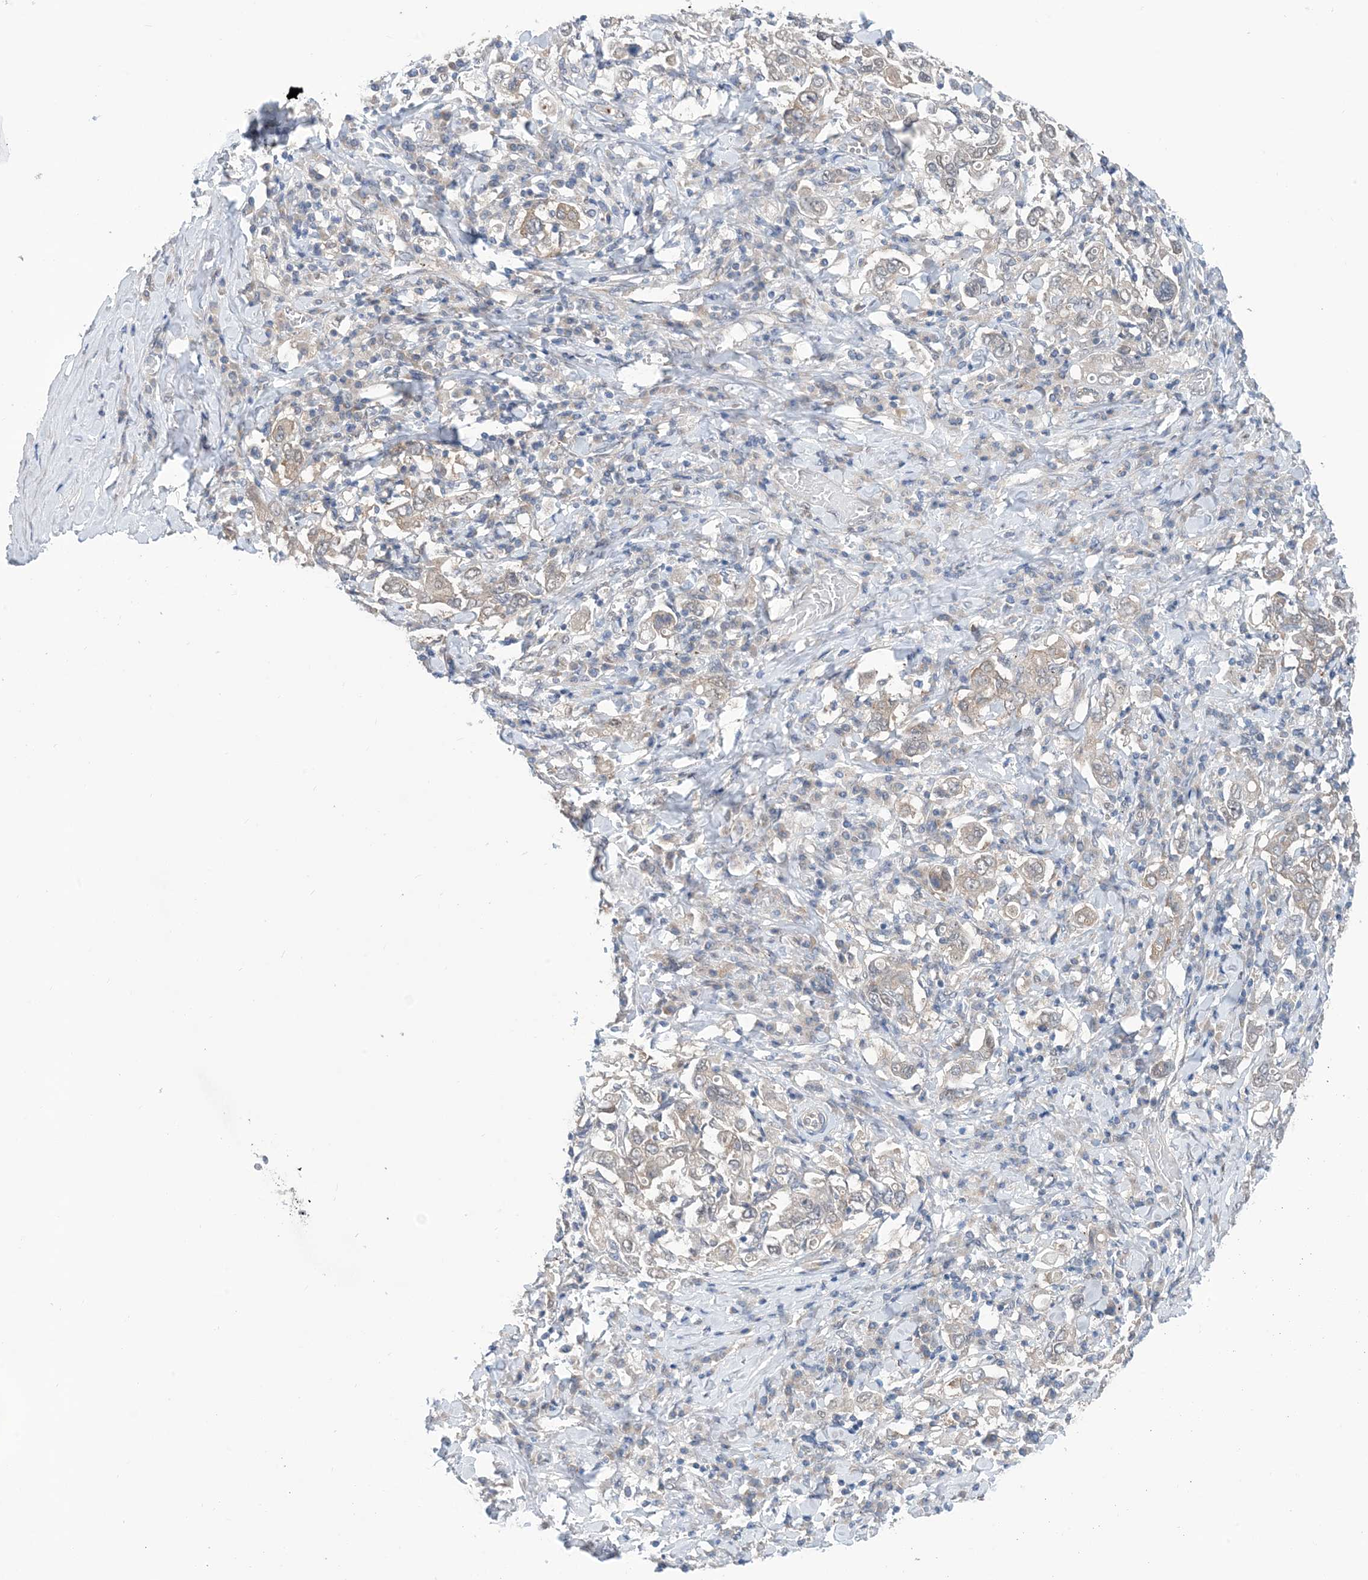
{"staining": {"intensity": "weak", "quantity": "<25%", "location": "cytoplasmic/membranous"}, "tissue": "stomach cancer", "cell_type": "Tumor cells", "image_type": "cancer", "snomed": [{"axis": "morphology", "description": "Adenocarcinoma, NOS"}, {"axis": "topography", "description": "Stomach, upper"}], "caption": "The photomicrograph reveals no significant staining in tumor cells of stomach cancer. (DAB (3,3'-diaminobenzidine) IHC, high magnification).", "gene": "EHBP1", "patient": {"sex": "male", "age": 62}}